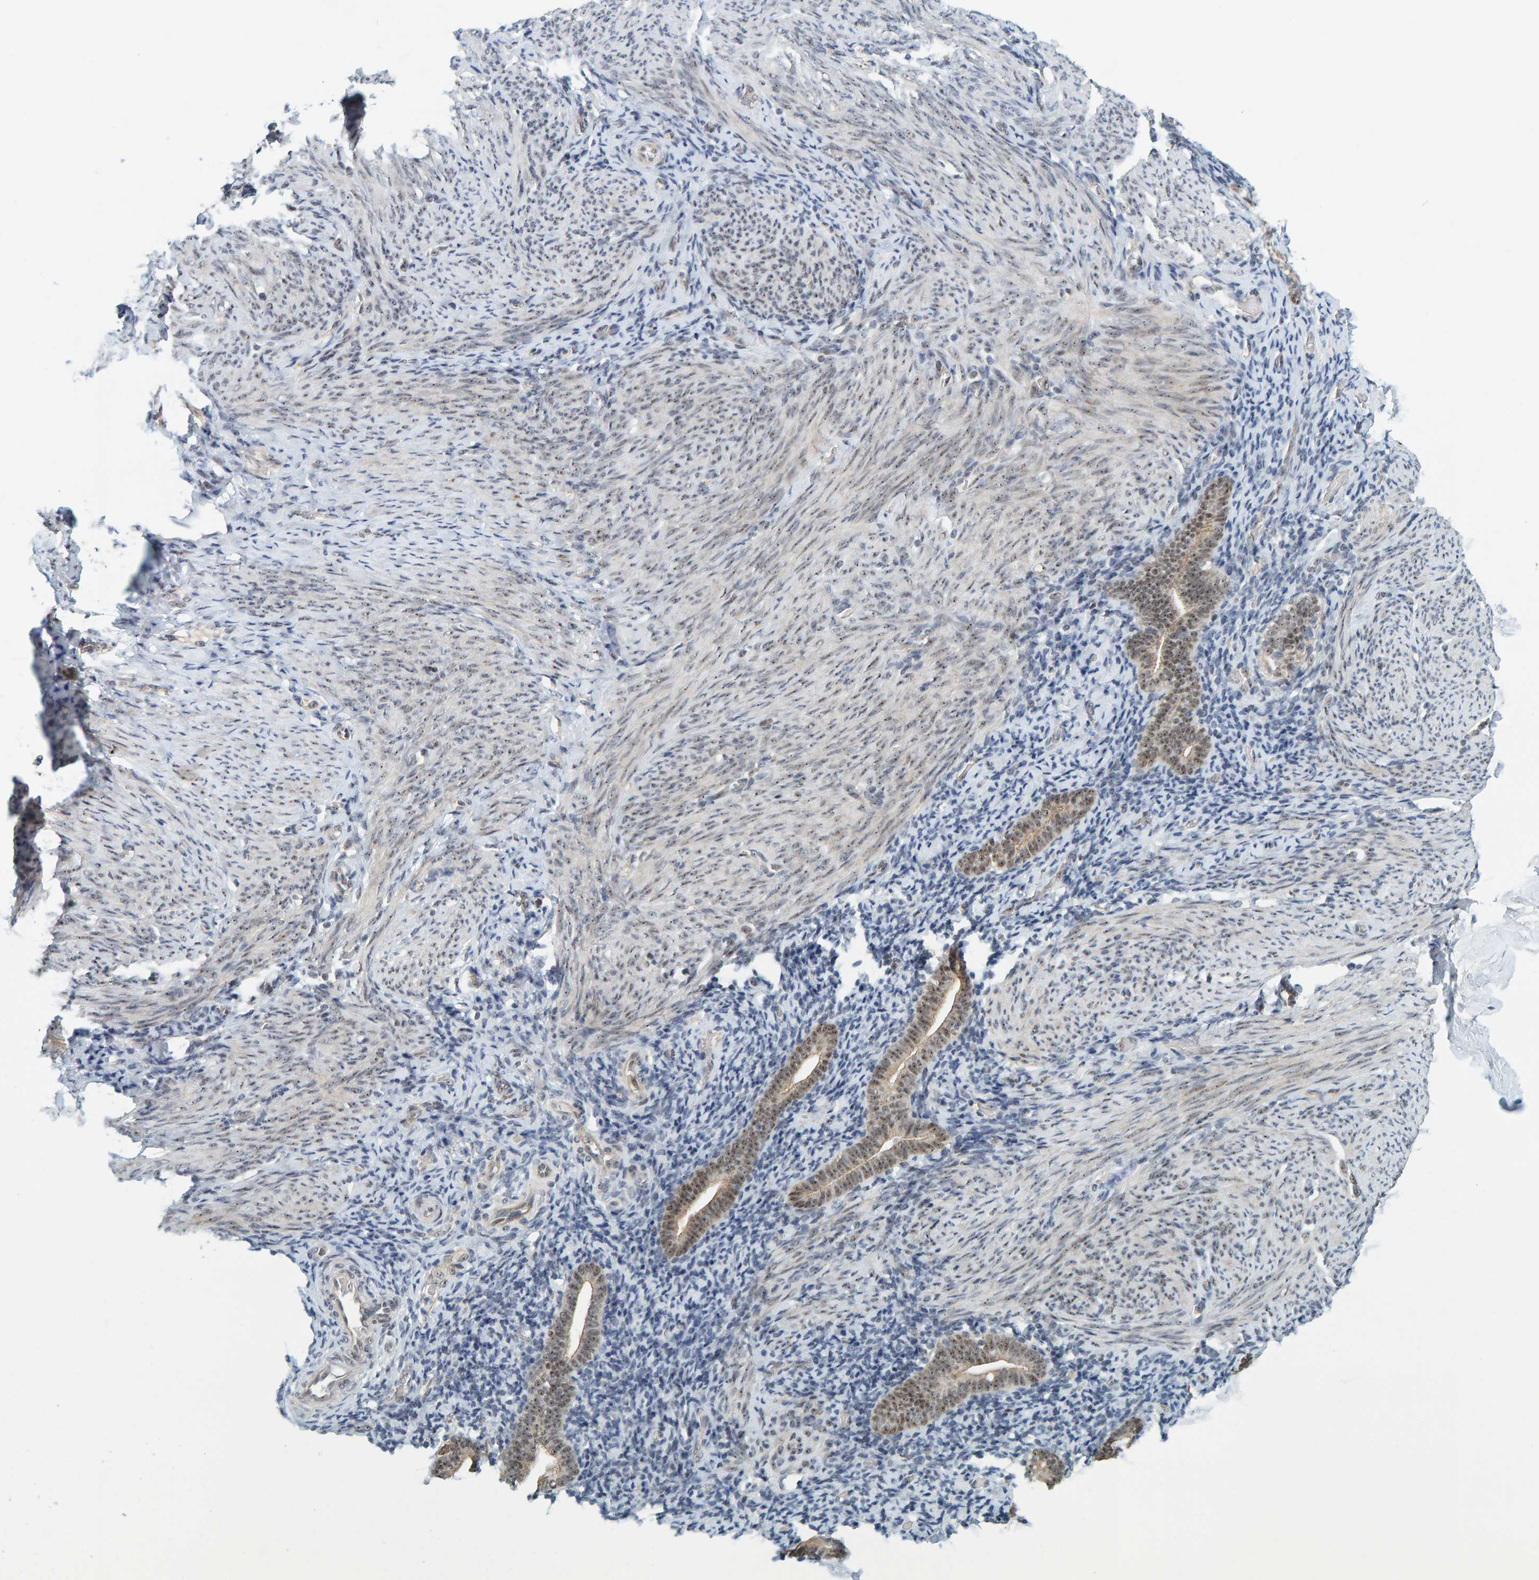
{"staining": {"intensity": "weak", "quantity": ">75%", "location": "nuclear"}, "tissue": "endometrium", "cell_type": "Cells in endometrial stroma", "image_type": "normal", "snomed": [{"axis": "morphology", "description": "Normal tissue, NOS"}, {"axis": "topography", "description": "Endometrium"}], "caption": "Cells in endometrial stroma demonstrate weak nuclear staining in approximately >75% of cells in benign endometrium.", "gene": "POLR1E", "patient": {"sex": "female", "age": 51}}